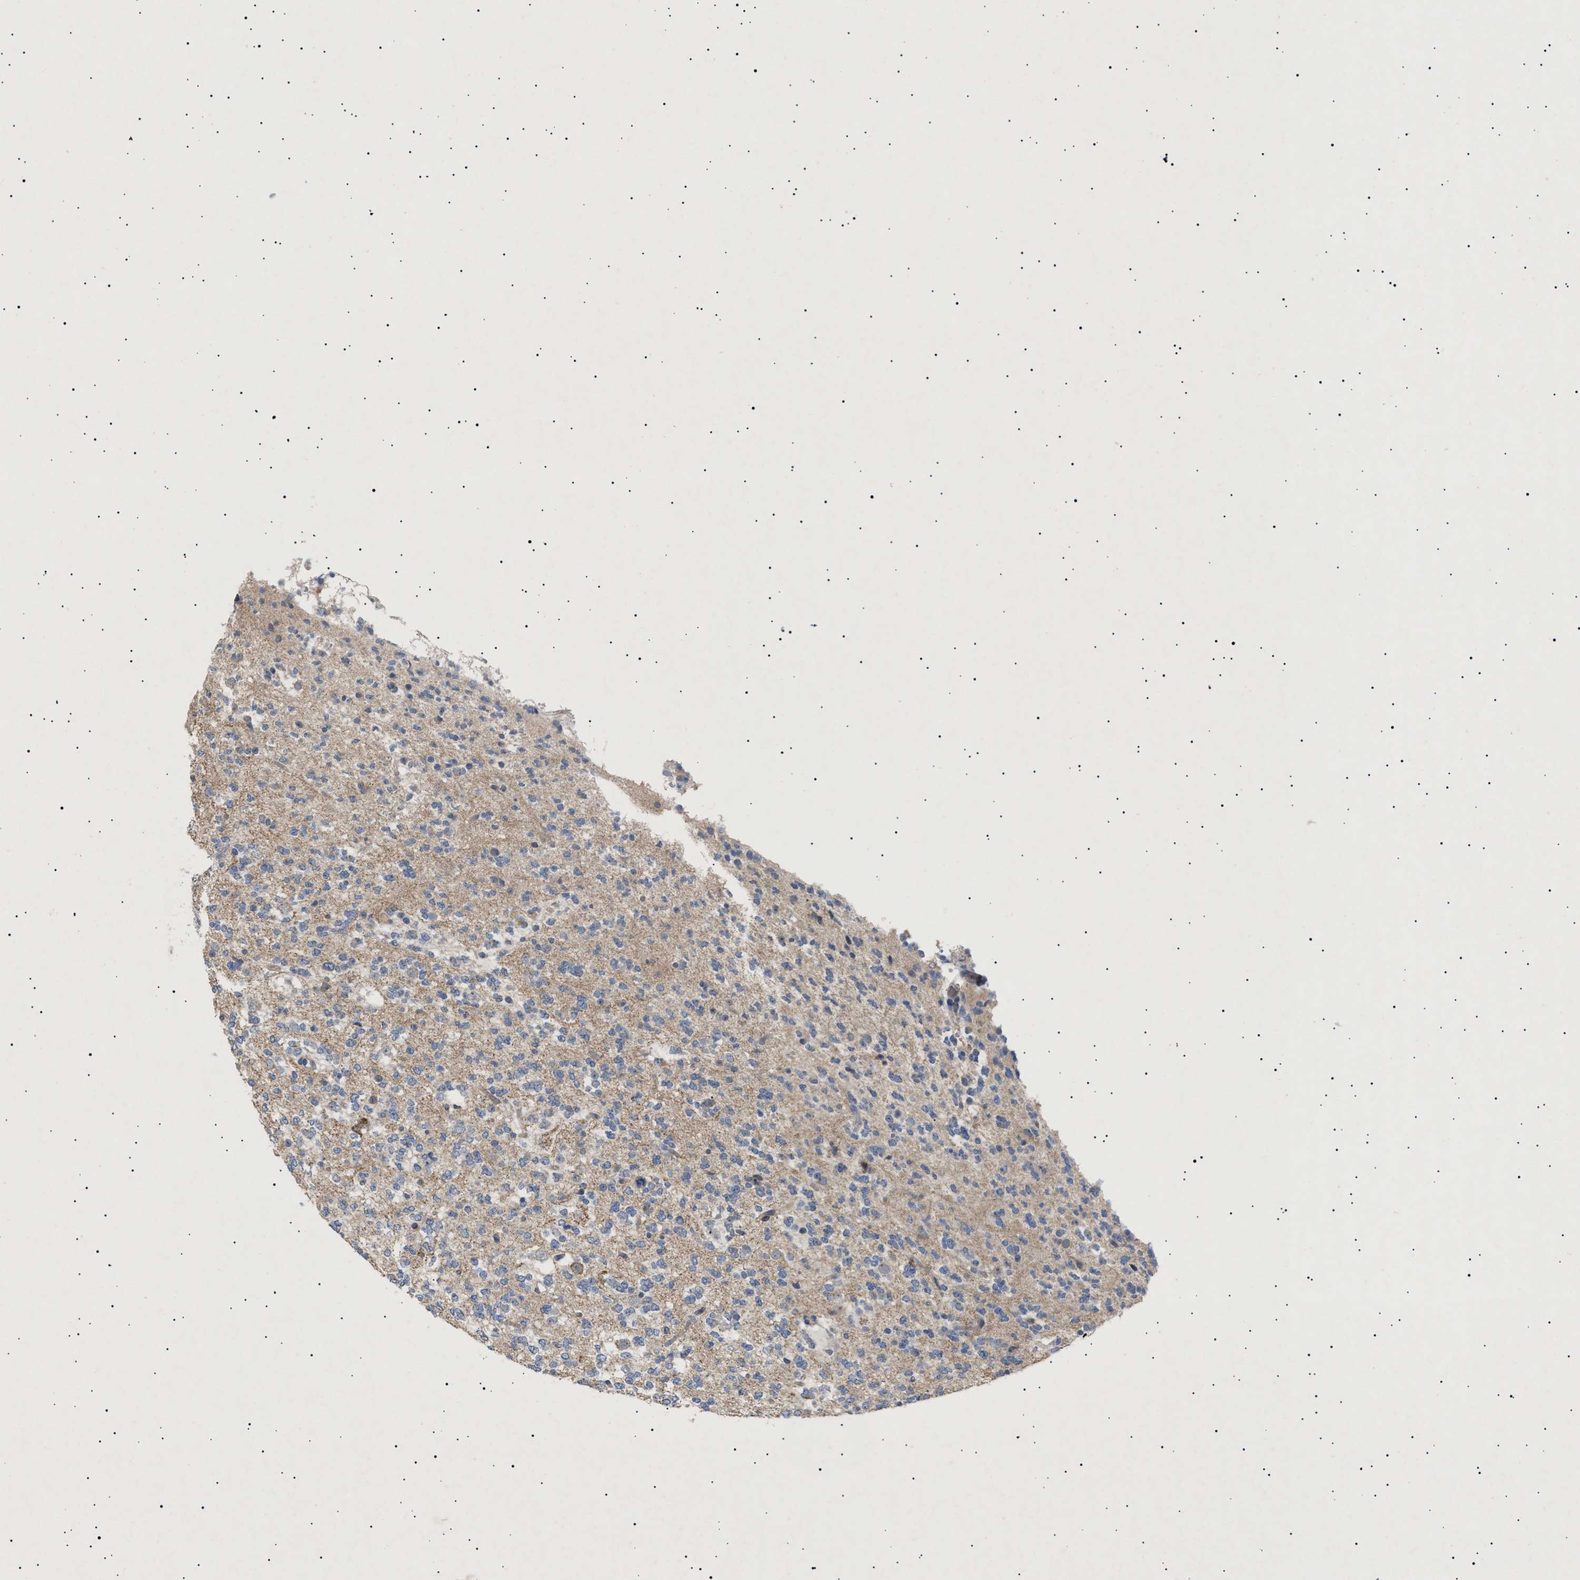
{"staining": {"intensity": "weak", "quantity": "<25%", "location": "cytoplasmic/membranous"}, "tissue": "glioma", "cell_type": "Tumor cells", "image_type": "cancer", "snomed": [{"axis": "morphology", "description": "Glioma, malignant, Low grade"}, {"axis": "topography", "description": "Brain"}], "caption": "An immunohistochemistry (IHC) image of glioma is shown. There is no staining in tumor cells of glioma.", "gene": "SIRT5", "patient": {"sex": "male", "age": 38}}